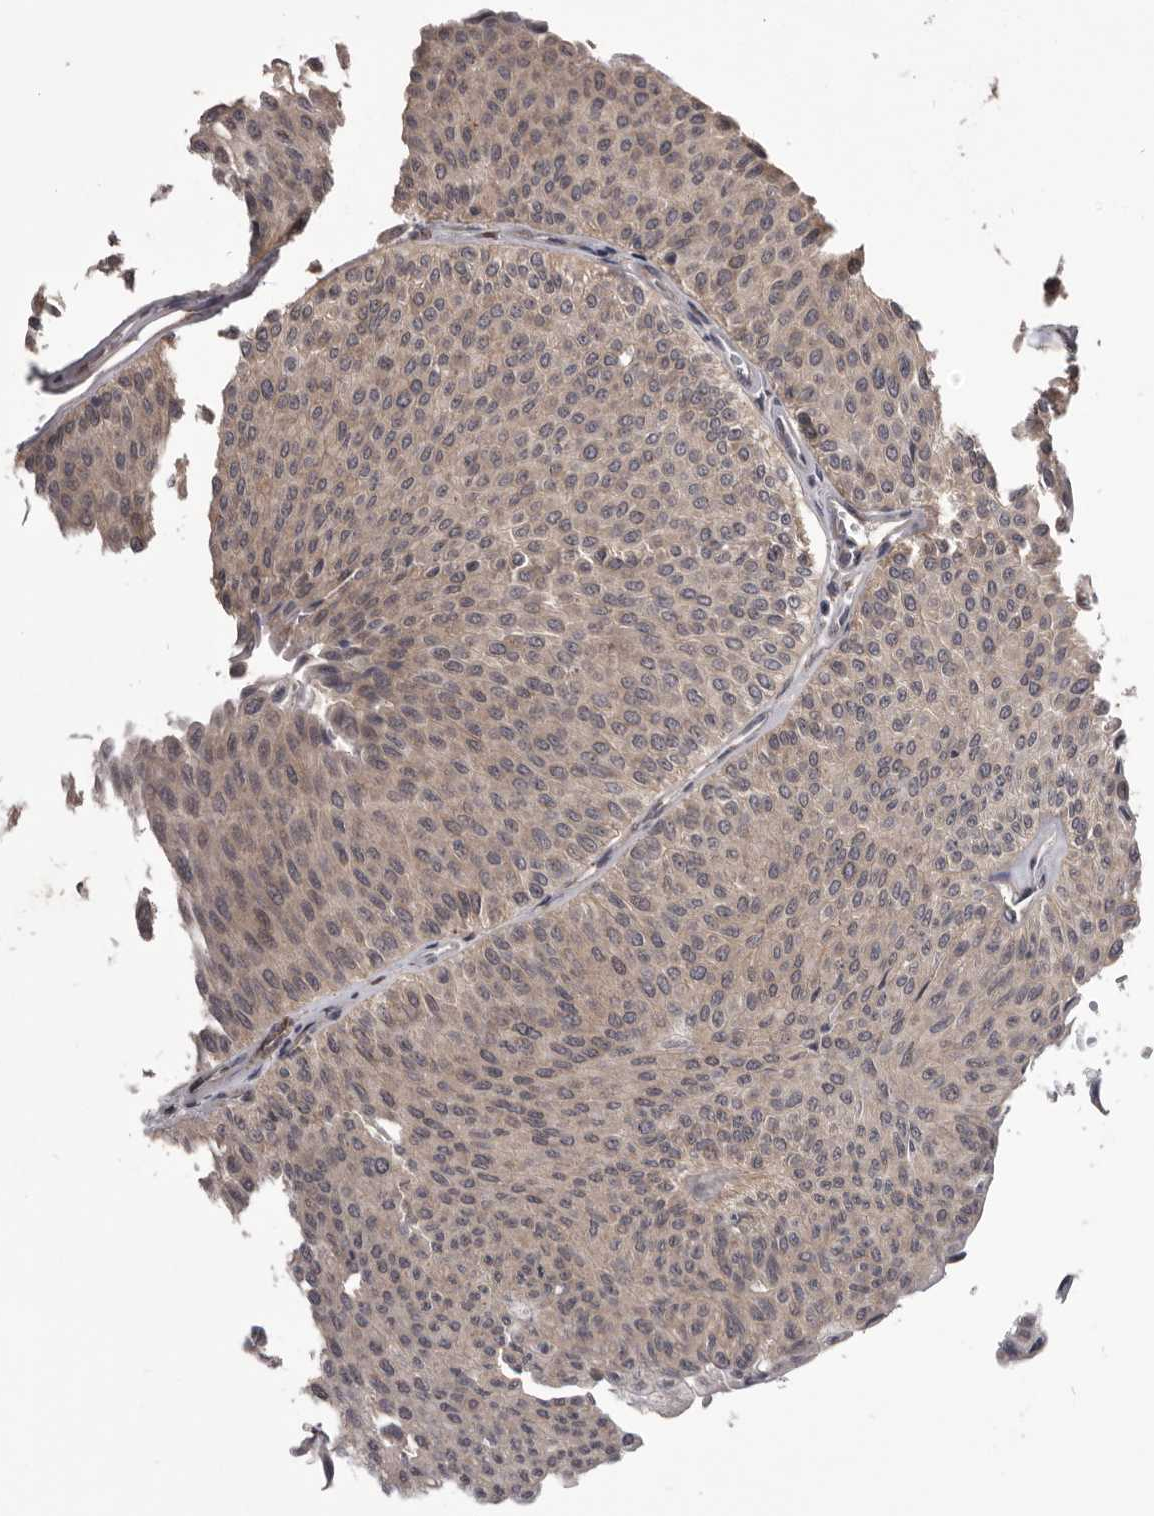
{"staining": {"intensity": "weak", "quantity": "25%-75%", "location": "cytoplasmic/membranous"}, "tissue": "urothelial cancer", "cell_type": "Tumor cells", "image_type": "cancer", "snomed": [{"axis": "morphology", "description": "Urothelial carcinoma, Low grade"}, {"axis": "topography", "description": "Urinary bladder"}], "caption": "High-magnification brightfield microscopy of urothelial cancer stained with DAB (brown) and counterstained with hematoxylin (blue). tumor cells exhibit weak cytoplasmic/membranous positivity is appreciated in about25%-75% of cells.", "gene": "ADAMTS20", "patient": {"sex": "male", "age": 78}}